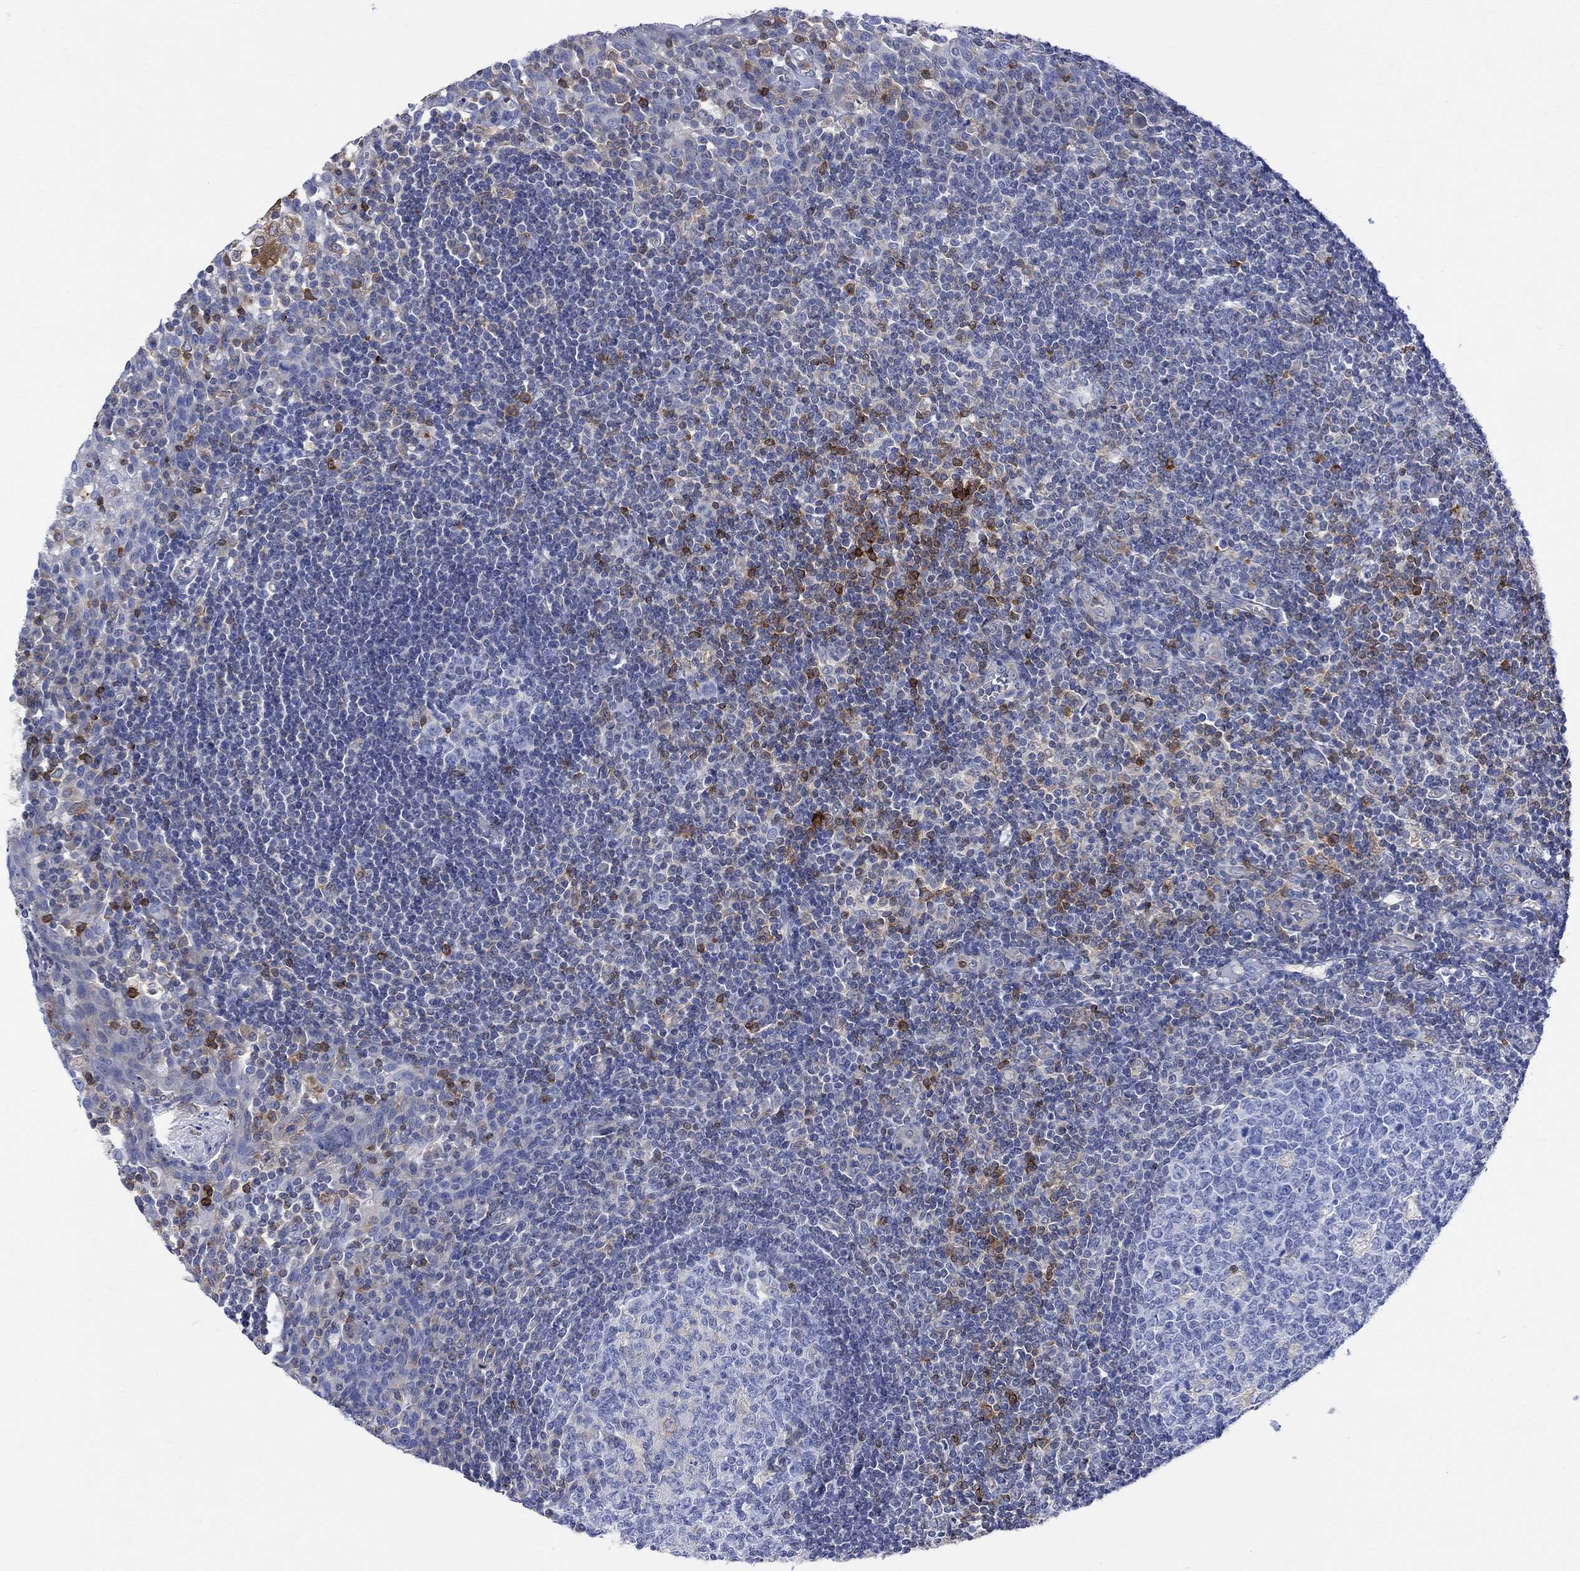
{"staining": {"intensity": "moderate", "quantity": "<25%", "location": "cytoplasmic/membranous"}, "tissue": "tonsil", "cell_type": "Germinal center cells", "image_type": "normal", "snomed": [{"axis": "morphology", "description": "Normal tissue, NOS"}, {"axis": "topography", "description": "Tonsil"}], "caption": "Immunohistochemical staining of normal human tonsil exhibits moderate cytoplasmic/membranous protein positivity in about <25% of germinal center cells.", "gene": "GBP5", "patient": {"sex": "female", "age": 13}}